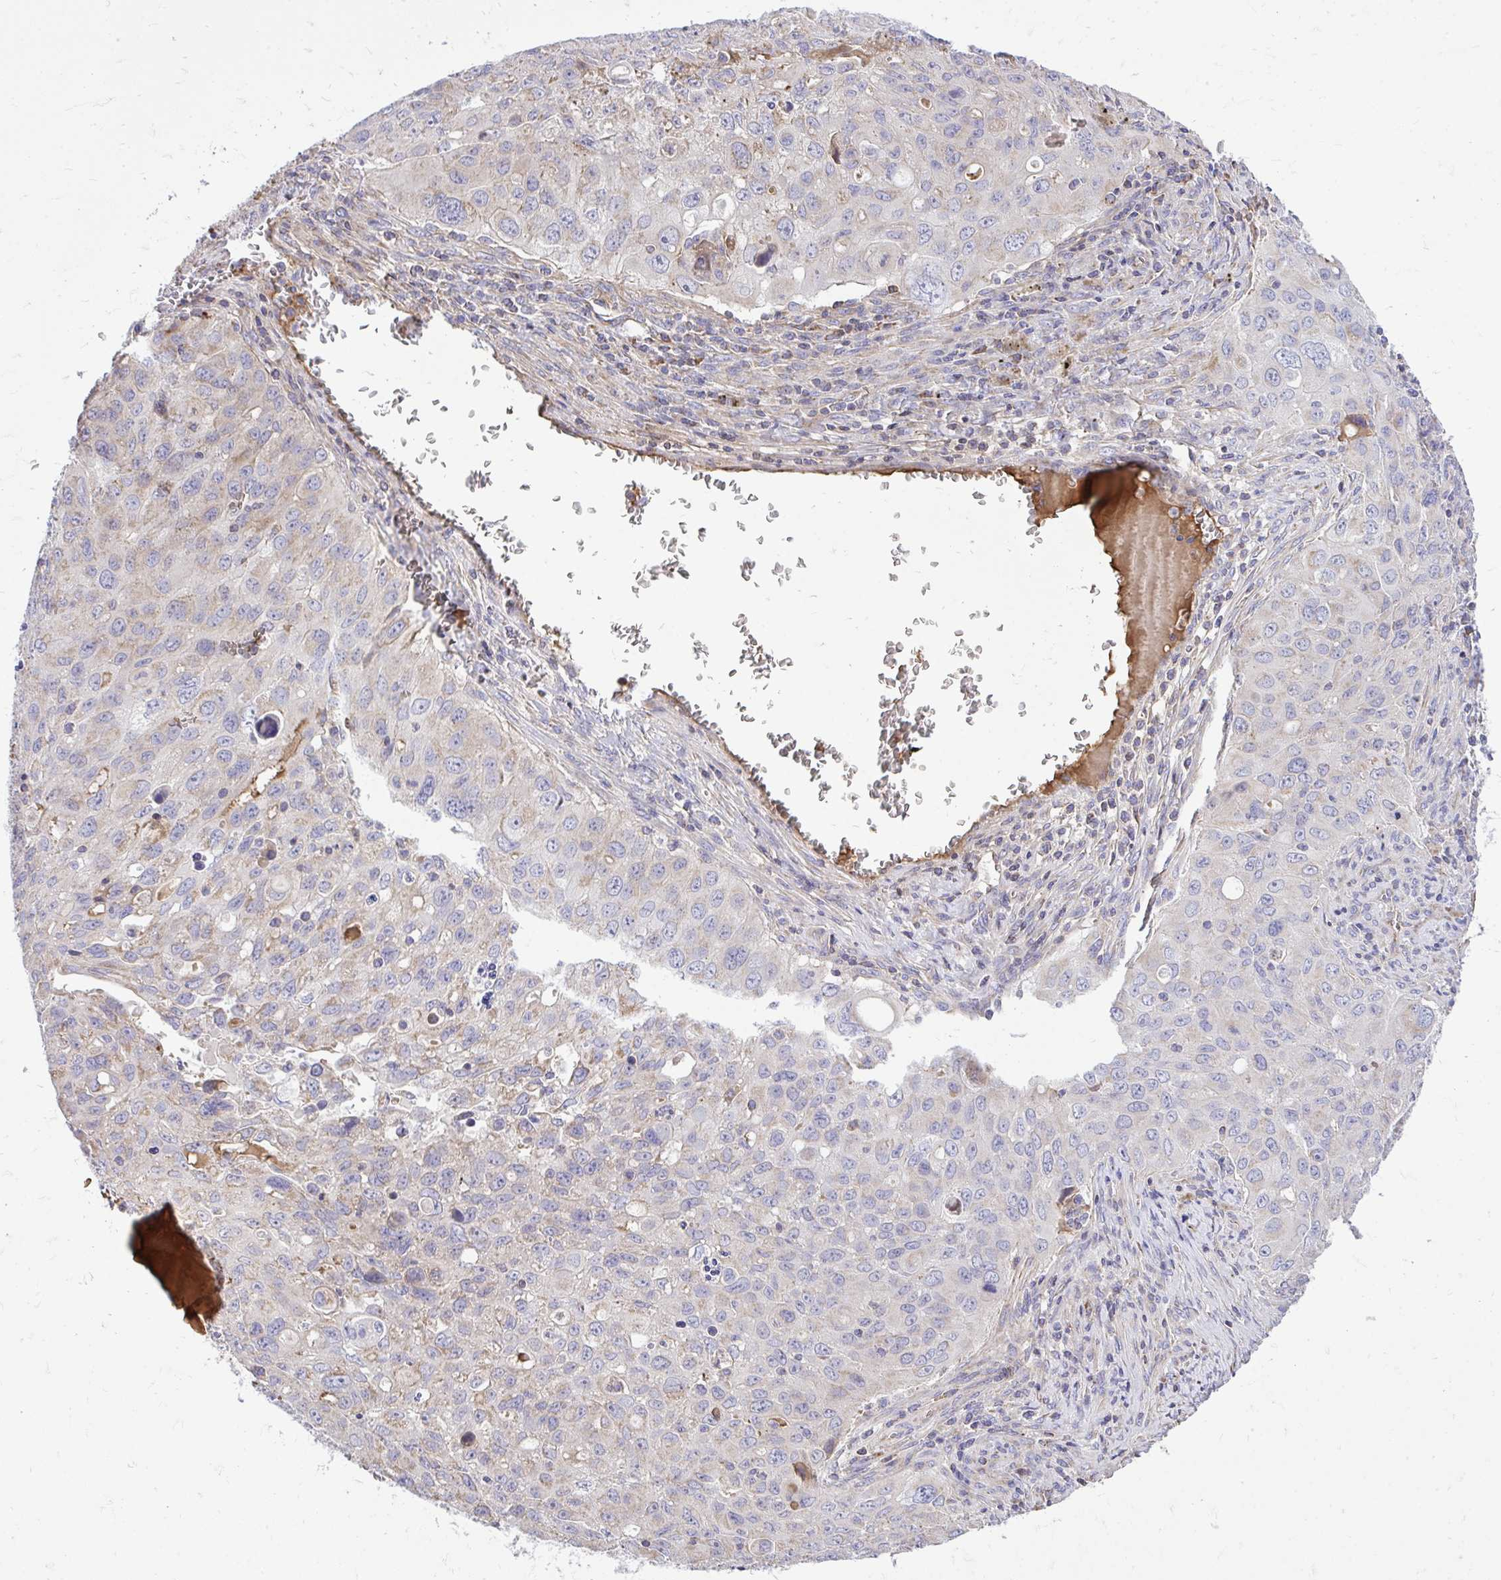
{"staining": {"intensity": "weak", "quantity": "<25%", "location": "cytoplasmic/membranous"}, "tissue": "lung cancer", "cell_type": "Tumor cells", "image_type": "cancer", "snomed": [{"axis": "morphology", "description": "Adenocarcinoma, NOS"}, {"axis": "morphology", "description": "Adenocarcinoma, metastatic, NOS"}, {"axis": "topography", "description": "Lymph node"}, {"axis": "topography", "description": "Lung"}], "caption": "This is a image of immunohistochemistry (IHC) staining of lung cancer, which shows no staining in tumor cells. (DAB immunohistochemistry (IHC) with hematoxylin counter stain).", "gene": "ATP13A2", "patient": {"sex": "female", "age": 42}}